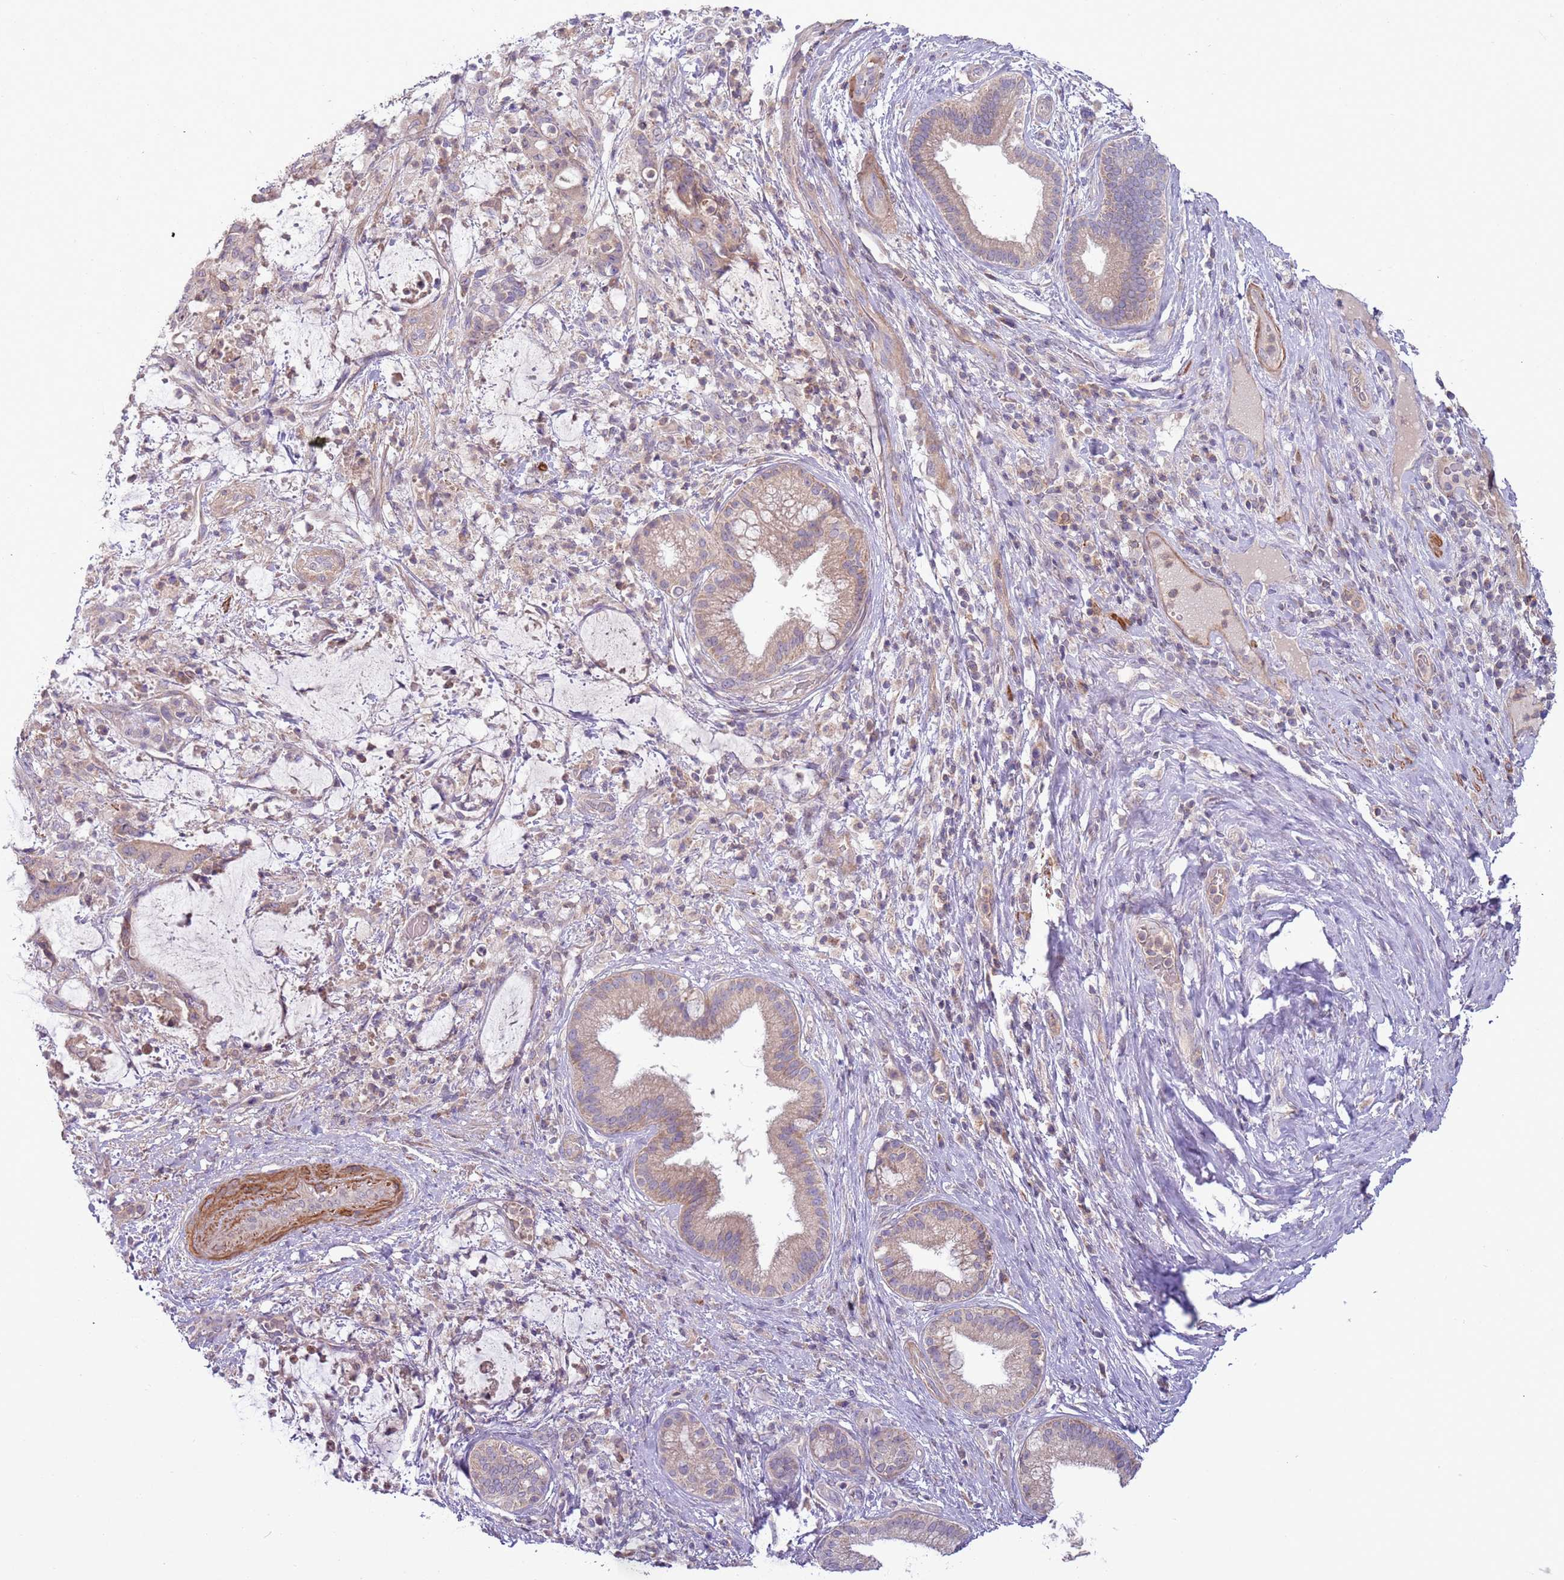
{"staining": {"intensity": "weak", "quantity": ">75%", "location": "cytoplasmic/membranous"}, "tissue": "liver cancer", "cell_type": "Tumor cells", "image_type": "cancer", "snomed": [{"axis": "morphology", "description": "Normal tissue, NOS"}, {"axis": "morphology", "description": "Cholangiocarcinoma"}, {"axis": "topography", "description": "Liver"}, {"axis": "topography", "description": "Peripheral nerve tissue"}], "caption": "Immunohistochemical staining of liver cancer displays weak cytoplasmic/membranous protein staining in about >75% of tumor cells.", "gene": "DTD2", "patient": {"sex": "female", "age": 73}}